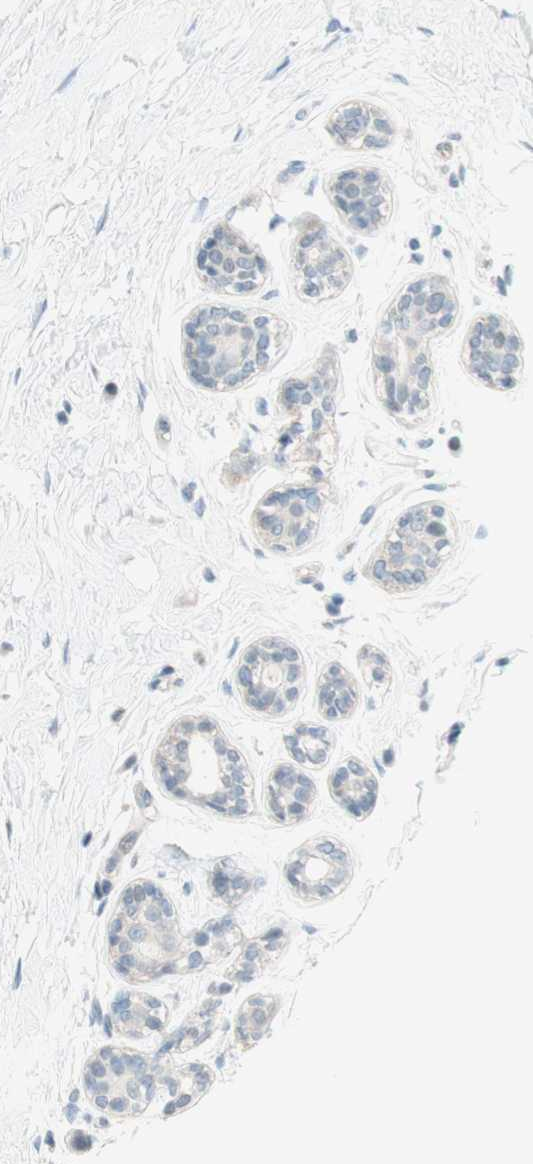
{"staining": {"intensity": "weak", "quantity": "<25%", "location": "cytoplasmic/membranous"}, "tissue": "breast cancer", "cell_type": "Tumor cells", "image_type": "cancer", "snomed": [{"axis": "morphology", "description": "Normal tissue, NOS"}, {"axis": "morphology", "description": "Duct carcinoma"}, {"axis": "topography", "description": "Breast"}], "caption": "Immunohistochemistry image of neoplastic tissue: breast cancer stained with DAB (3,3'-diaminobenzidine) demonstrates no significant protein positivity in tumor cells.", "gene": "JPH1", "patient": {"sex": "female", "age": 39}}